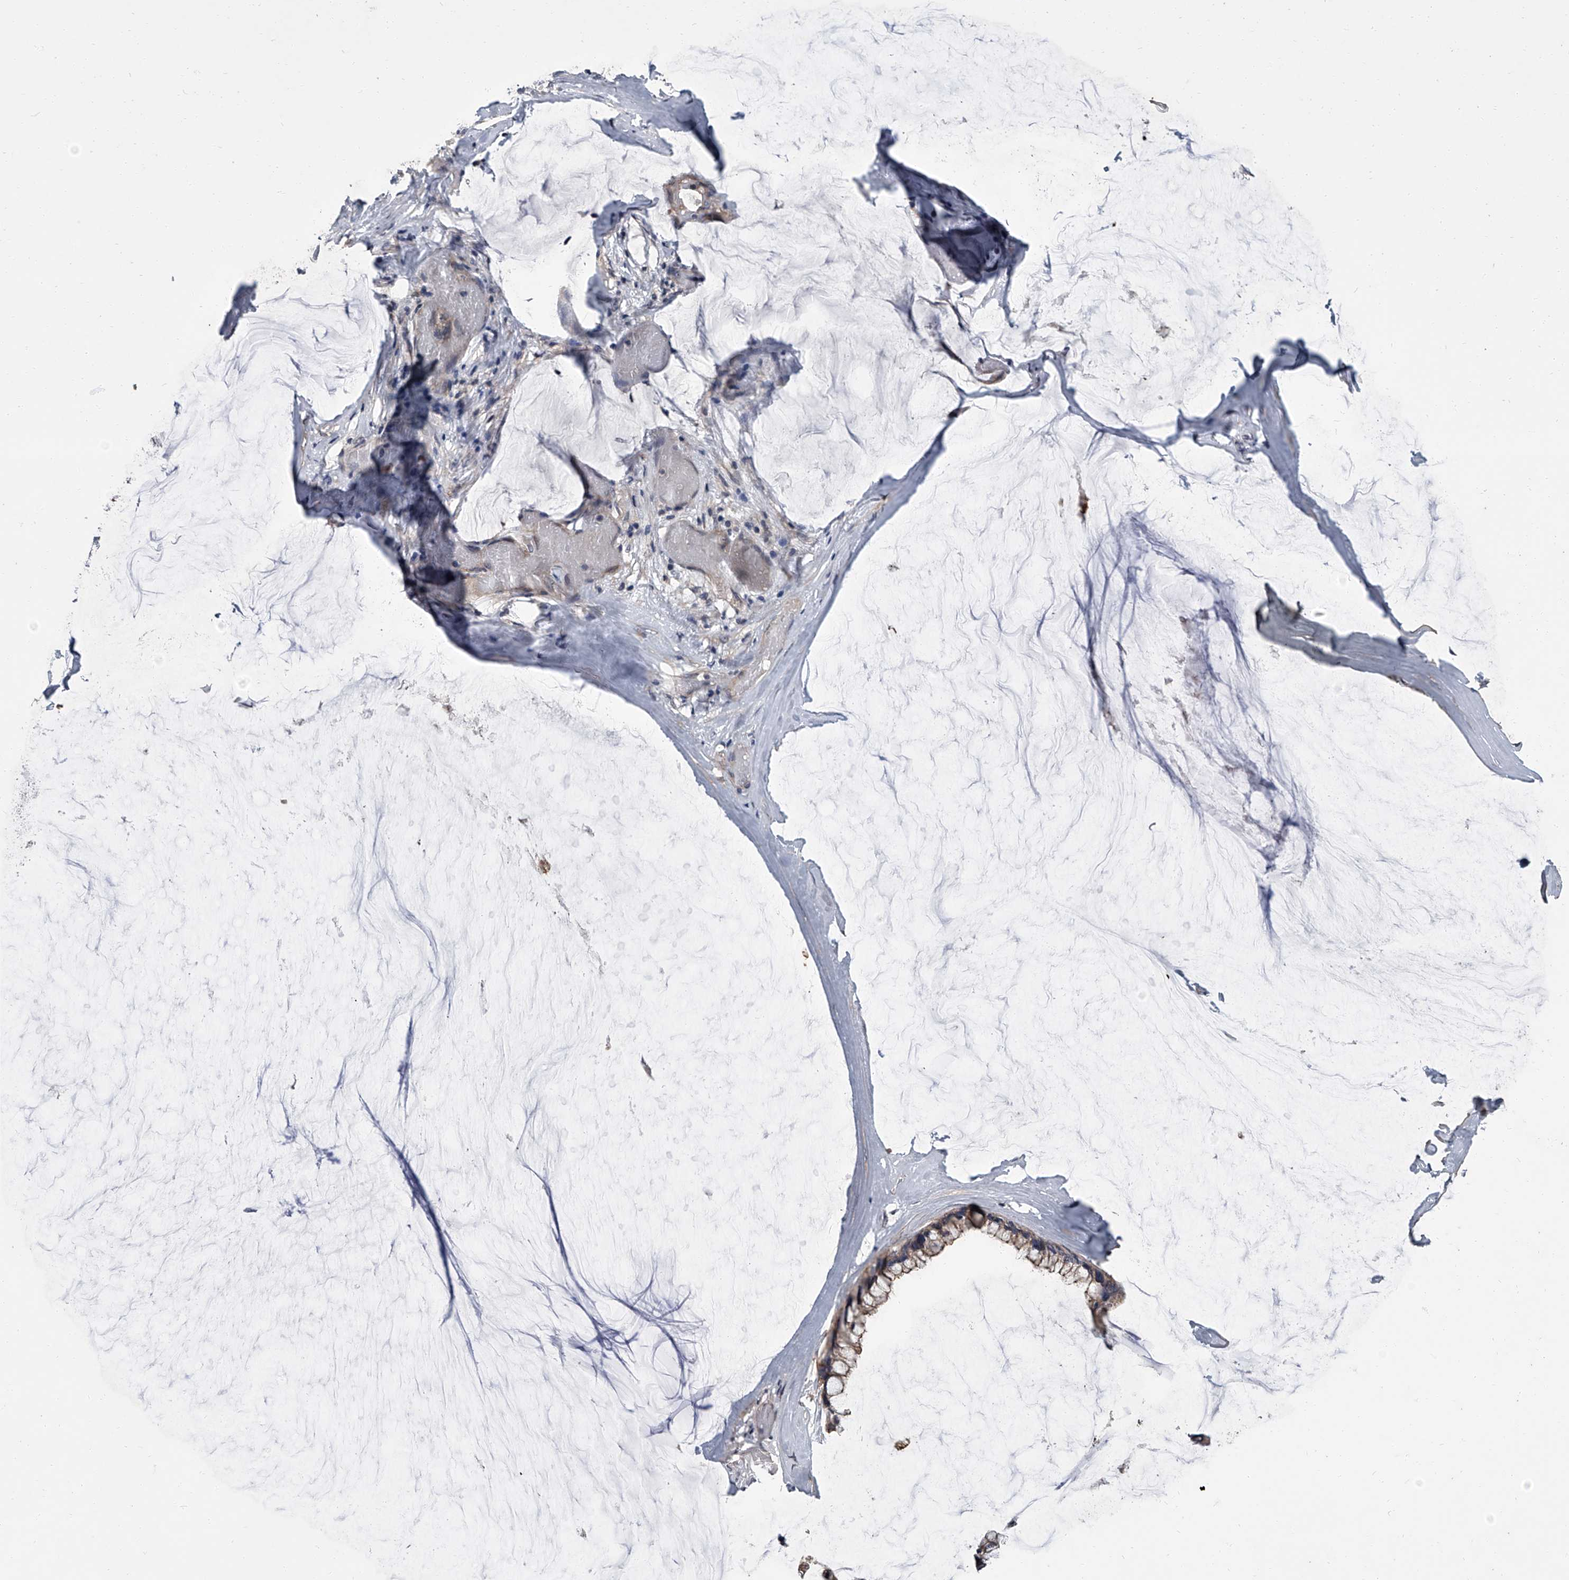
{"staining": {"intensity": "moderate", "quantity": ">75%", "location": "cytoplasmic/membranous"}, "tissue": "ovarian cancer", "cell_type": "Tumor cells", "image_type": "cancer", "snomed": [{"axis": "morphology", "description": "Cystadenocarcinoma, mucinous, NOS"}, {"axis": "topography", "description": "Ovary"}], "caption": "Immunohistochemical staining of ovarian cancer displays moderate cytoplasmic/membranous protein expression in about >75% of tumor cells. (DAB = brown stain, brightfield microscopy at high magnification).", "gene": "SIRT4", "patient": {"sex": "female", "age": 39}}